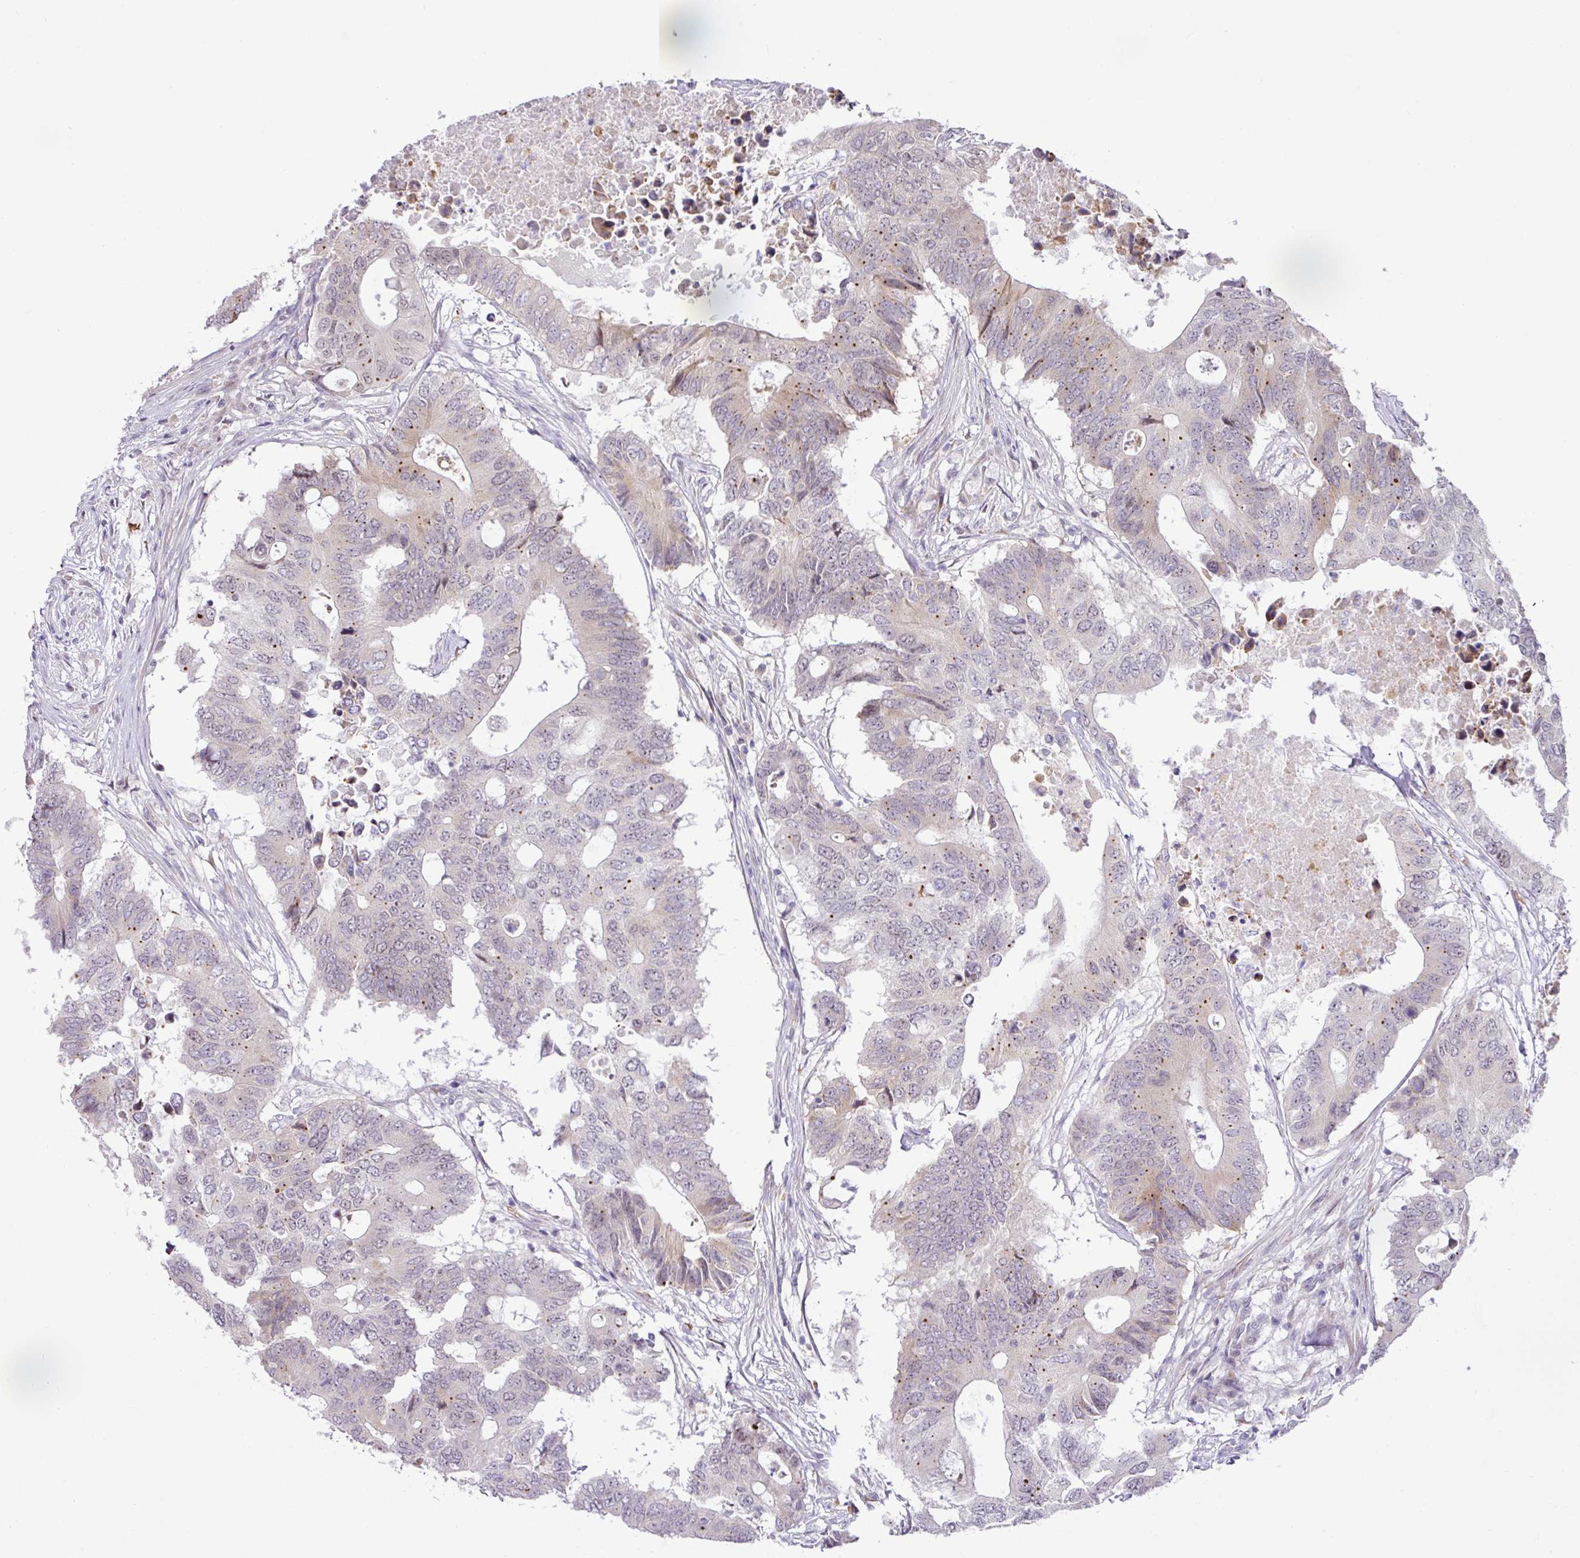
{"staining": {"intensity": "moderate", "quantity": "25%-75%", "location": "nuclear"}, "tissue": "colorectal cancer", "cell_type": "Tumor cells", "image_type": "cancer", "snomed": [{"axis": "morphology", "description": "Adenocarcinoma, NOS"}, {"axis": "topography", "description": "Colon"}], "caption": "The image exhibits immunohistochemical staining of adenocarcinoma (colorectal). There is moderate nuclear expression is appreciated in about 25%-75% of tumor cells. (Brightfield microscopy of DAB IHC at high magnification).", "gene": "PARP2", "patient": {"sex": "male", "age": 71}}